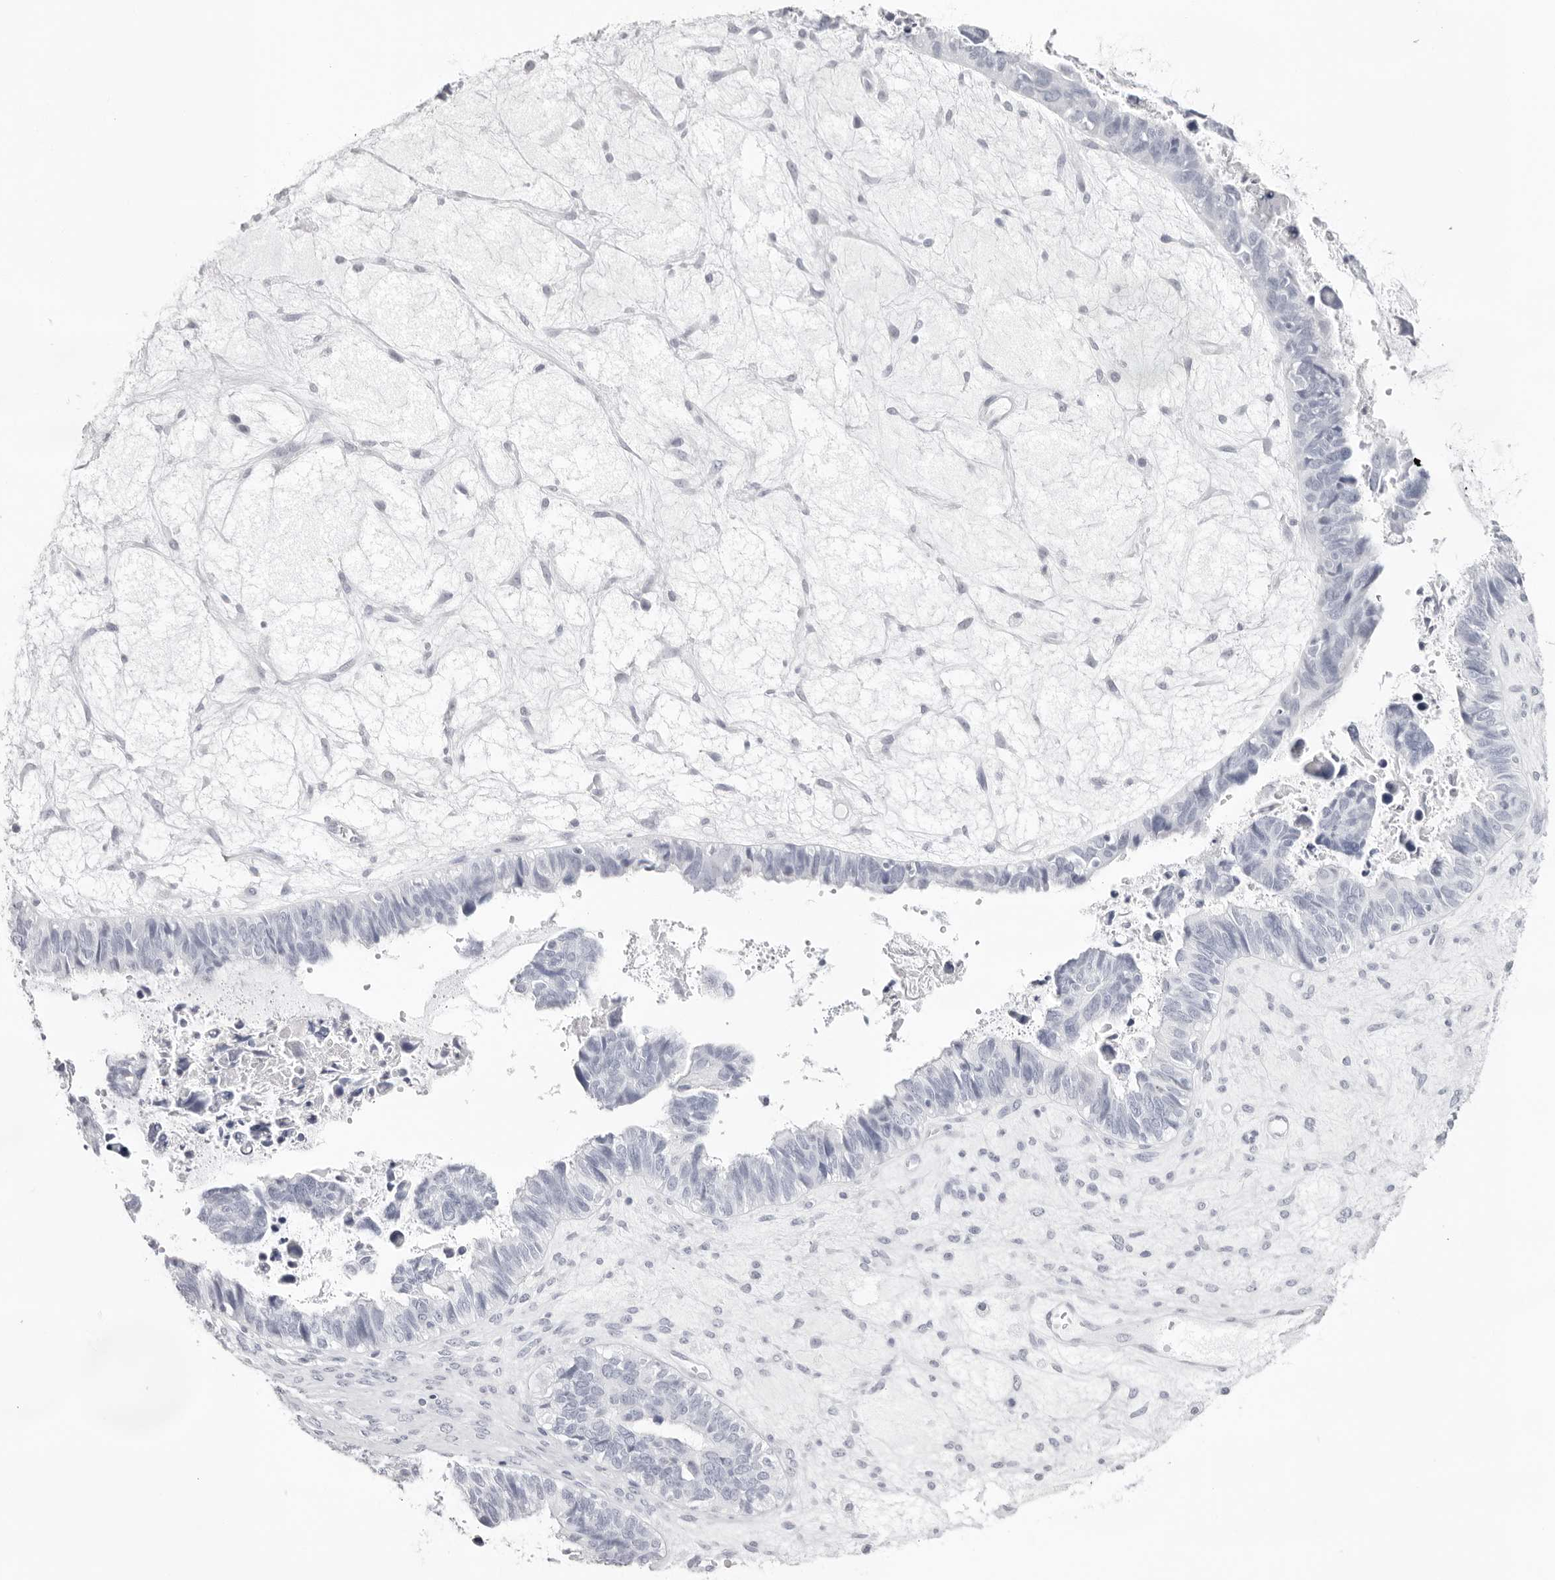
{"staining": {"intensity": "negative", "quantity": "none", "location": "none"}, "tissue": "ovarian cancer", "cell_type": "Tumor cells", "image_type": "cancer", "snomed": [{"axis": "morphology", "description": "Cystadenocarcinoma, serous, NOS"}, {"axis": "topography", "description": "Ovary"}], "caption": "Human ovarian serous cystadenocarcinoma stained for a protein using IHC displays no staining in tumor cells.", "gene": "INSL3", "patient": {"sex": "female", "age": 79}}